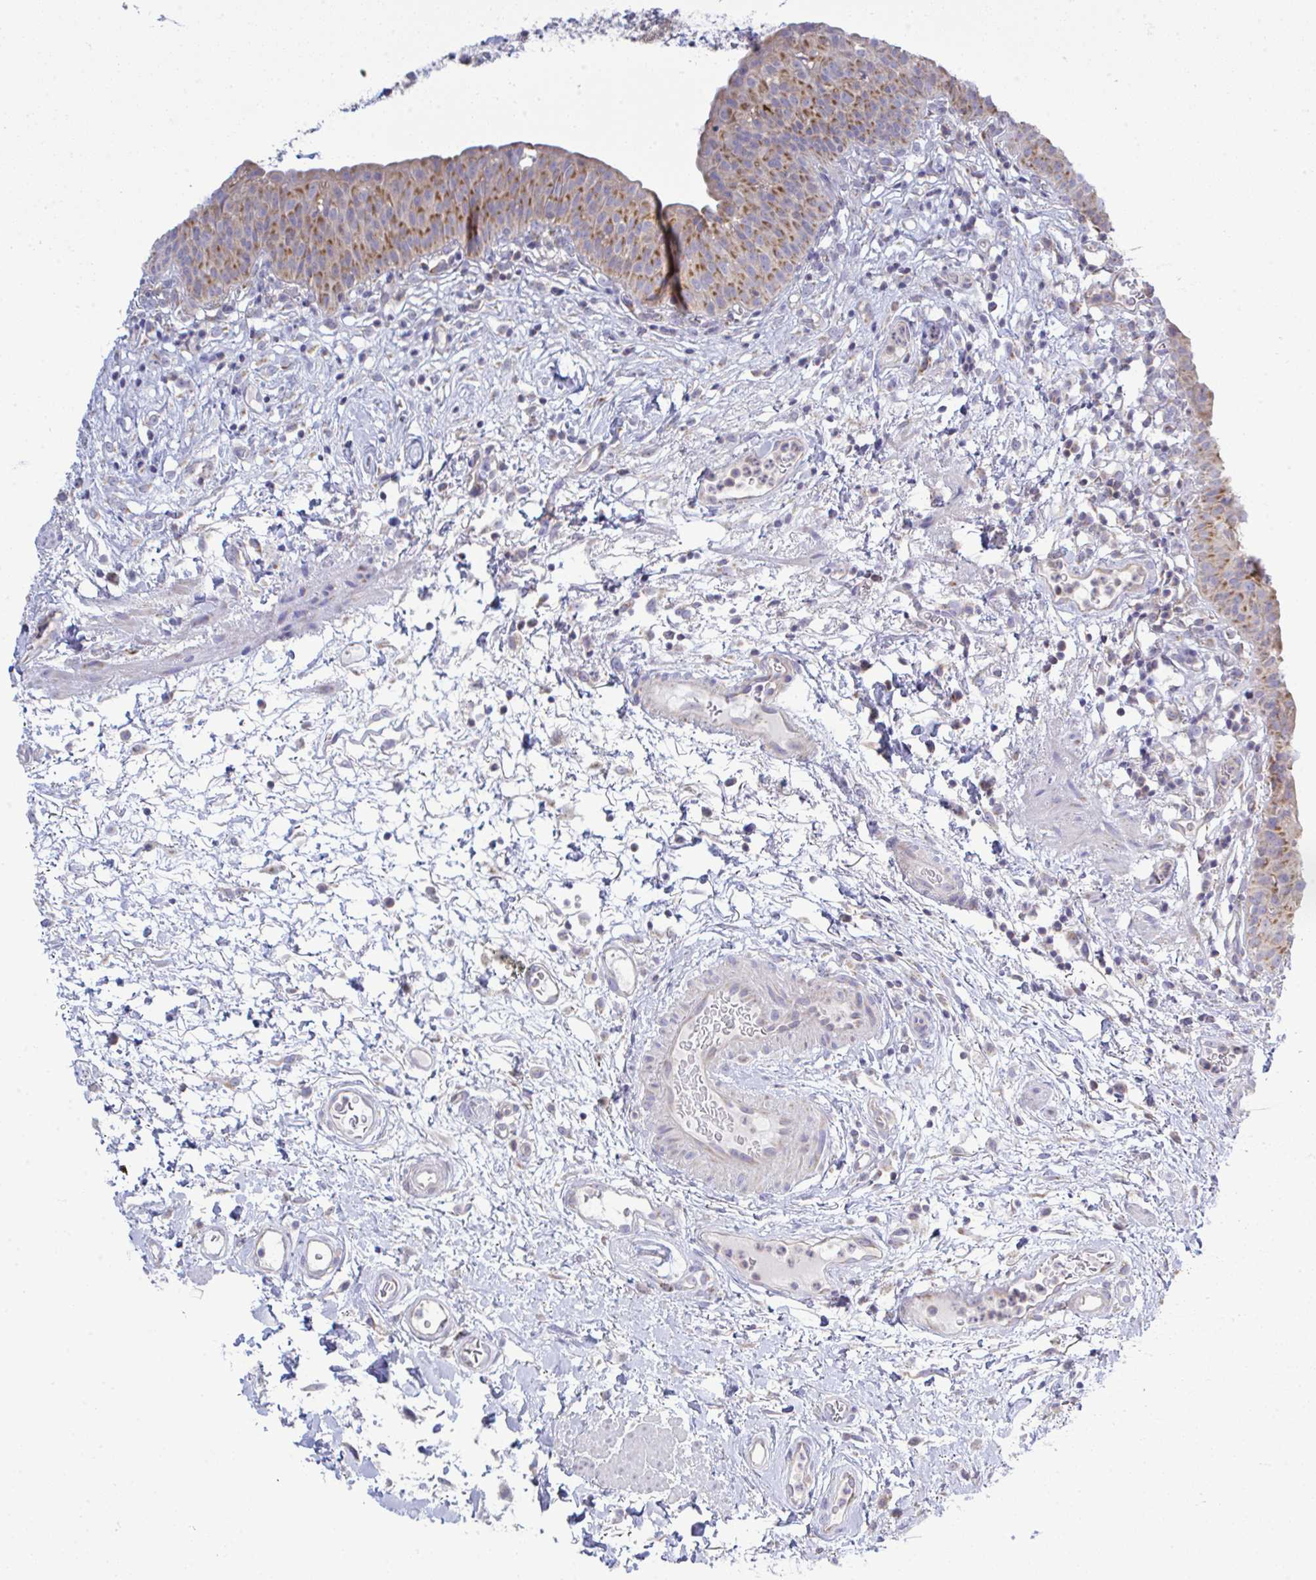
{"staining": {"intensity": "moderate", "quantity": ">75%", "location": "cytoplasmic/membranous"}, "tissue": "urinary bladder", "cell_type": "Urothelial cells", "image_type": "normal", "snomed": [{"axis": "morphology", "description": "Normal tissue, NOS"}, {"axis": "morphology", "description": "Inflammation, NOS"}, {"axis": "topography", "description": "Urinary bladder"}], "caption": "Immunohistochemical staining of benign urinary bladder demonstrates moderate cytoplasmic/membranous protein positivity in about >75% of urothelial cells.", "gene": "NDUFA7", "patient": {"sex": "male", "age": 57}}